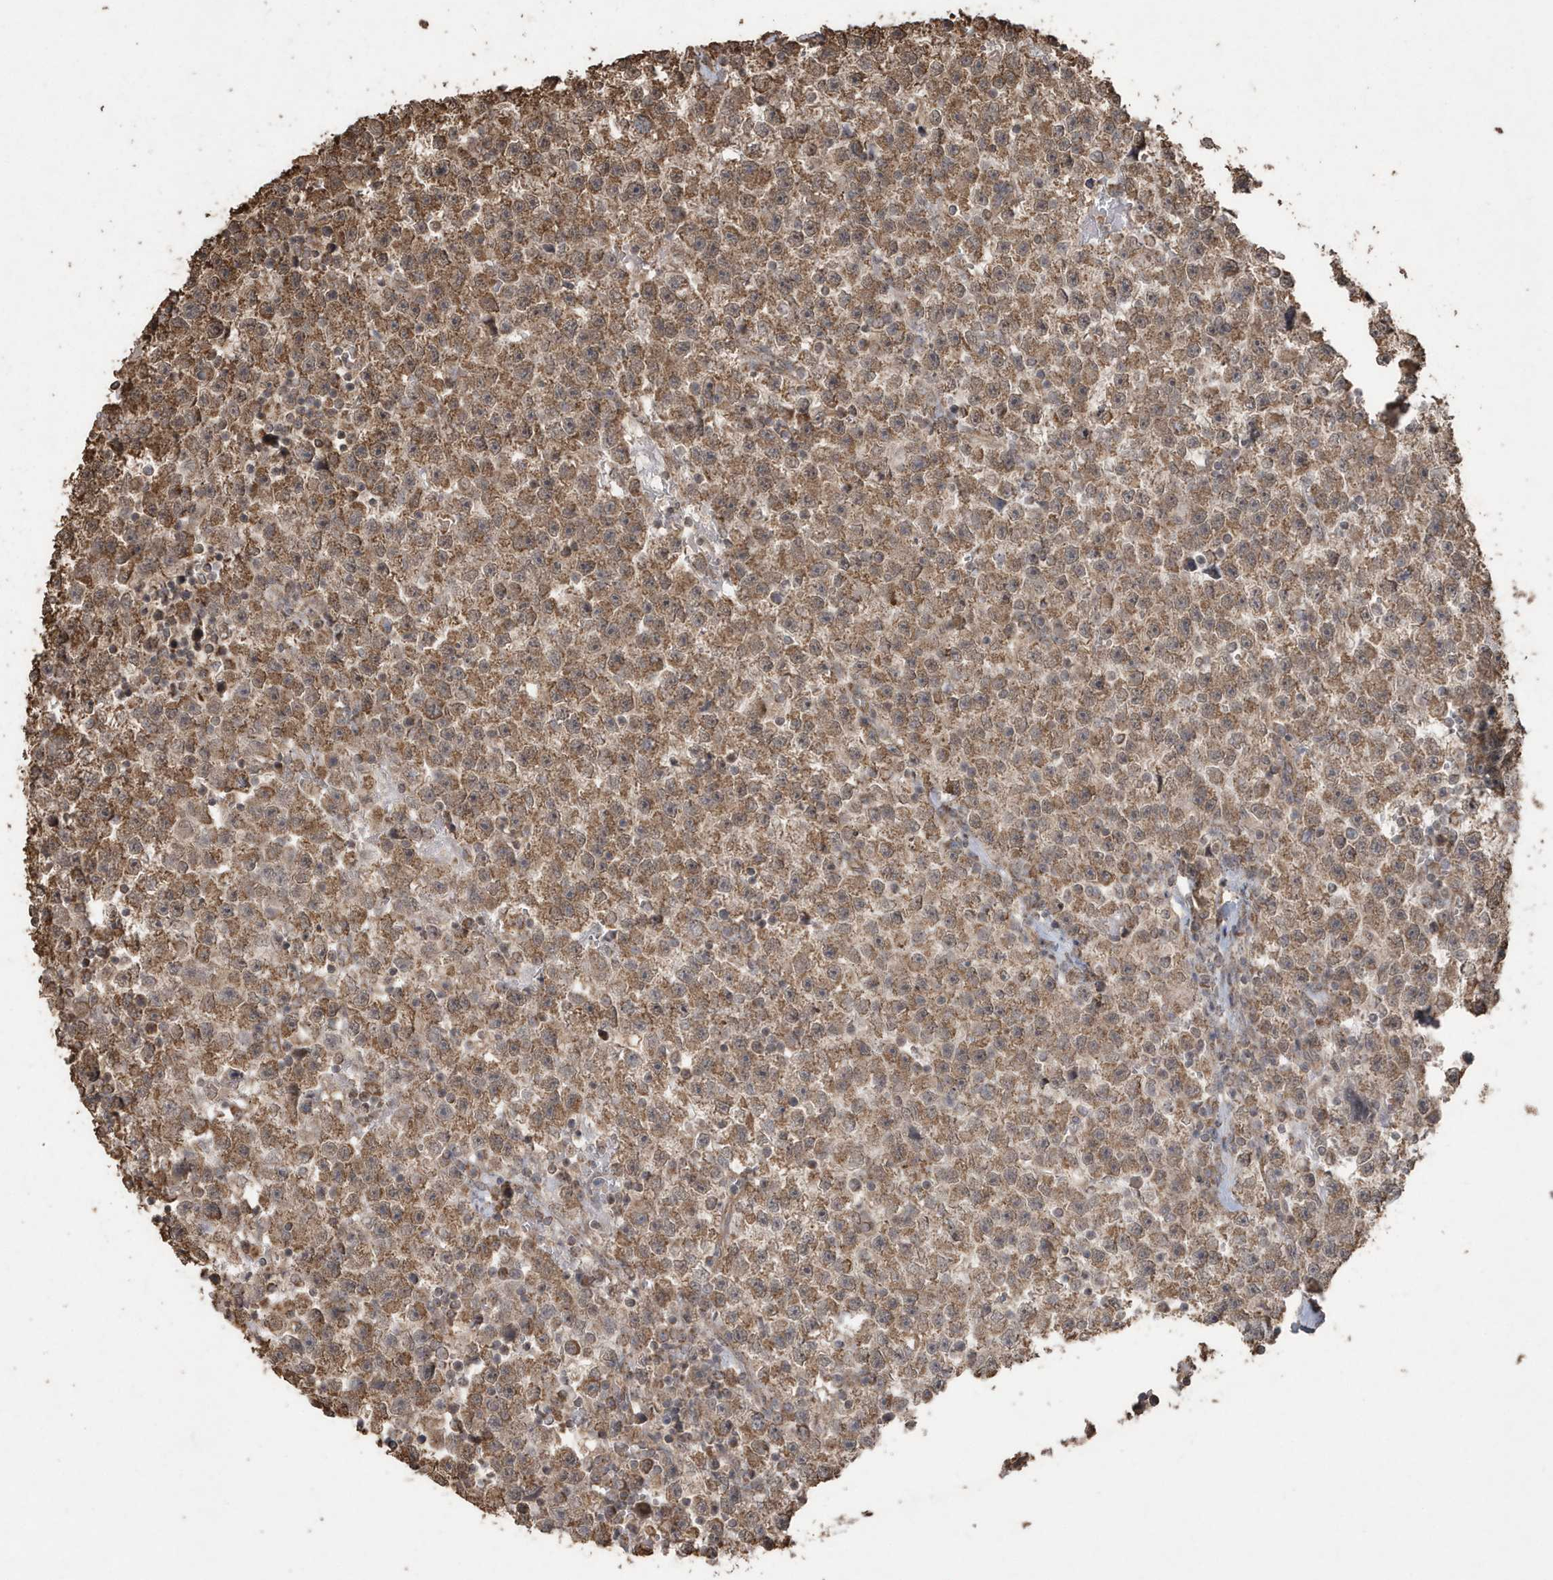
{"staining": {"intensity": "moderate", "quantity": ">75%", "location": "cytoplasmic/membranous"}, "tissue": "testis cancer", "cell_type": "Tumor cells", "image_type": "cancer", "snomed": [{"axis": "morphology", "description": "Seminoma, NOS"}, {"axis": "topography", "description": "Testis"}], "caption": "Human testis seminoma stained with a brown dye shows moderate cytoplasmic/membranous positive positivity in approximately >75% of tumor cells.", "gene": "PAXBP1", "patient": {"sex": "male", "age": 22}}